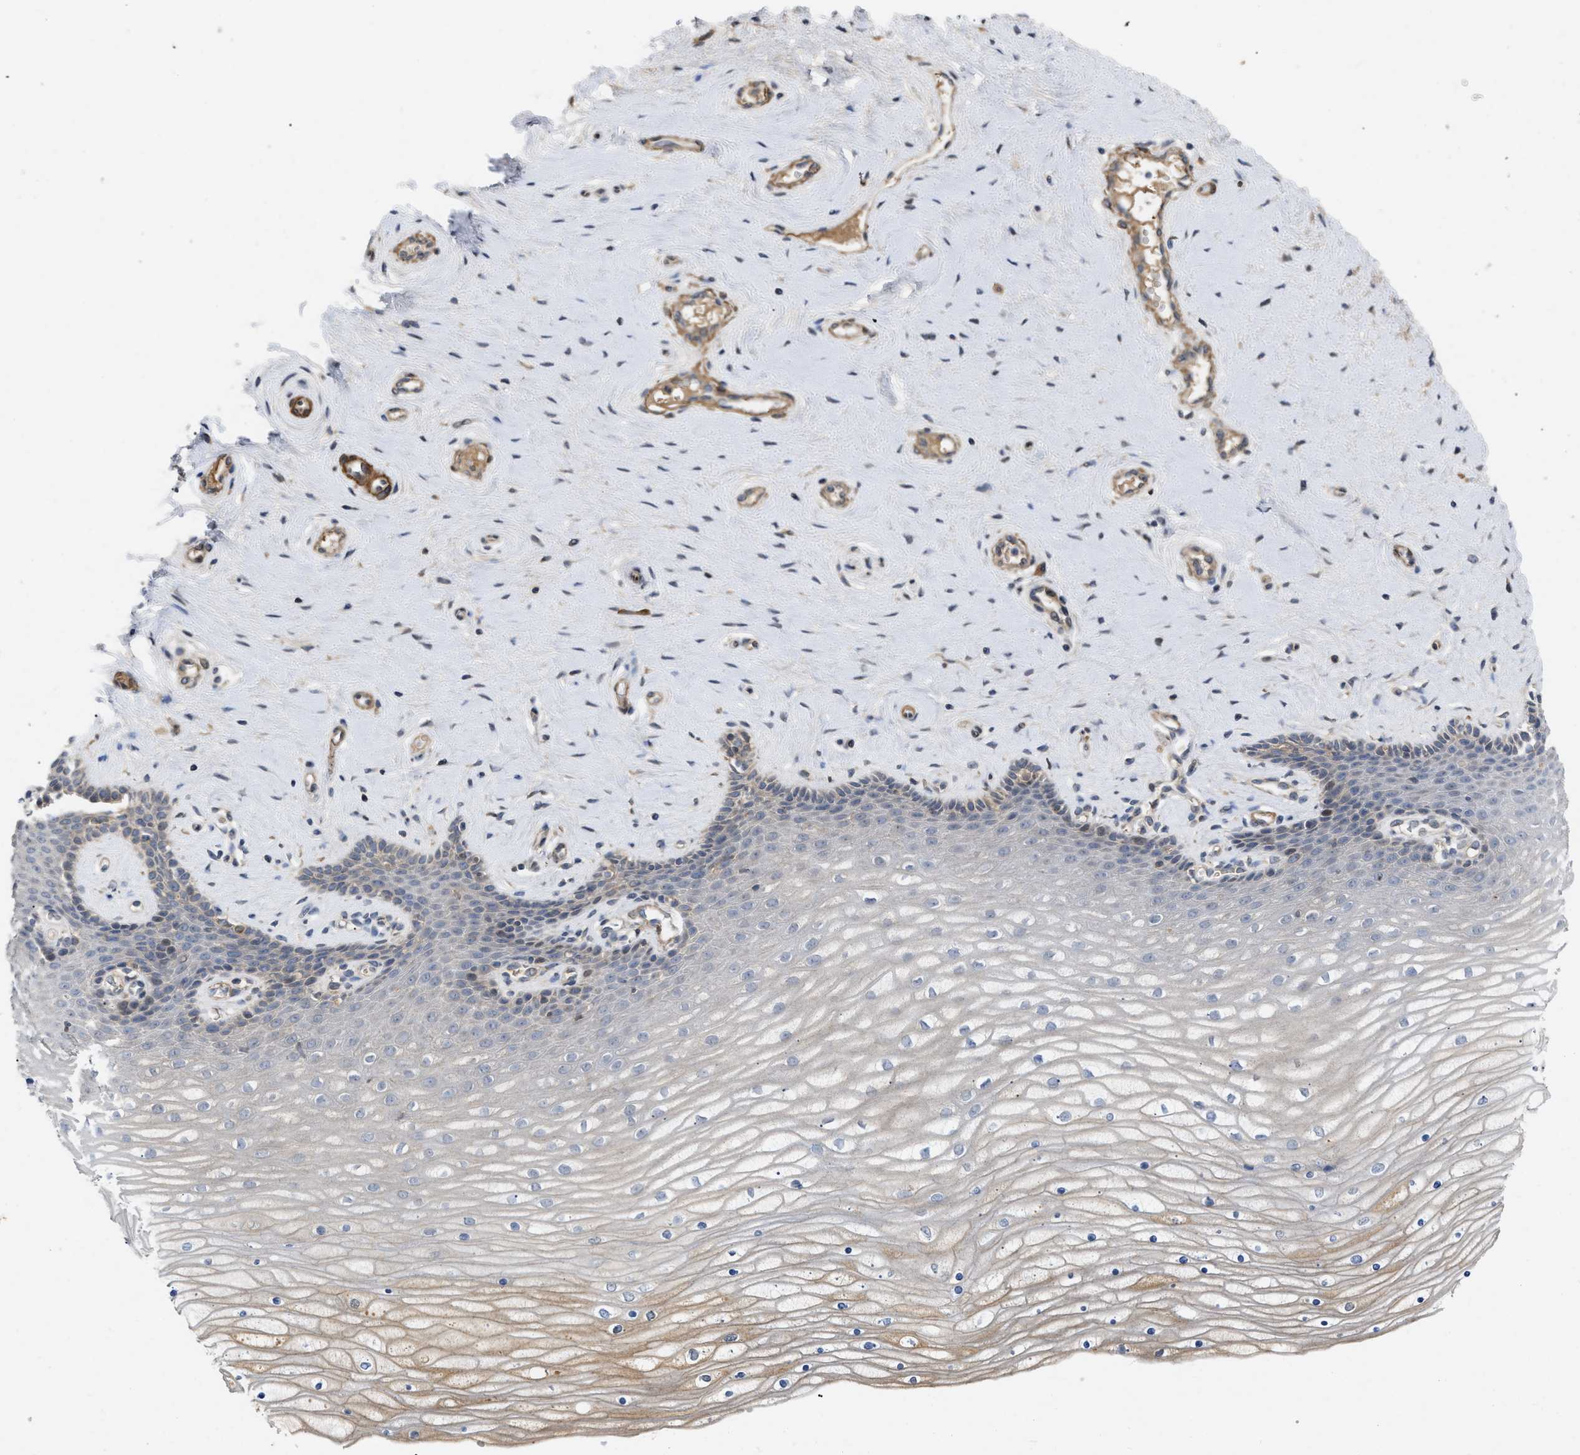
{"staining": {"intensity": "negative", "quantity": "none", "location": "none"}, "tissue": "cervix", "cell_type": "Squamous epithelial cells", "image_type": "normal", "snomed": [{"axis": "morphology", "description": "Normal tissue, NOS"}, {"axis": "topography", "description": "Cervix"}], "caption": "The IHC micrograph has no significant positivity in squamous epithelial cells of cervix. The staining was performed using DAB to visualize the protein expression in brown, while the nuclei were stained in blue with hematoxylin (Magnification: 20x).", "gene": "ST6GALNAC6", "patient": {"sex": "female", "age": 39}}